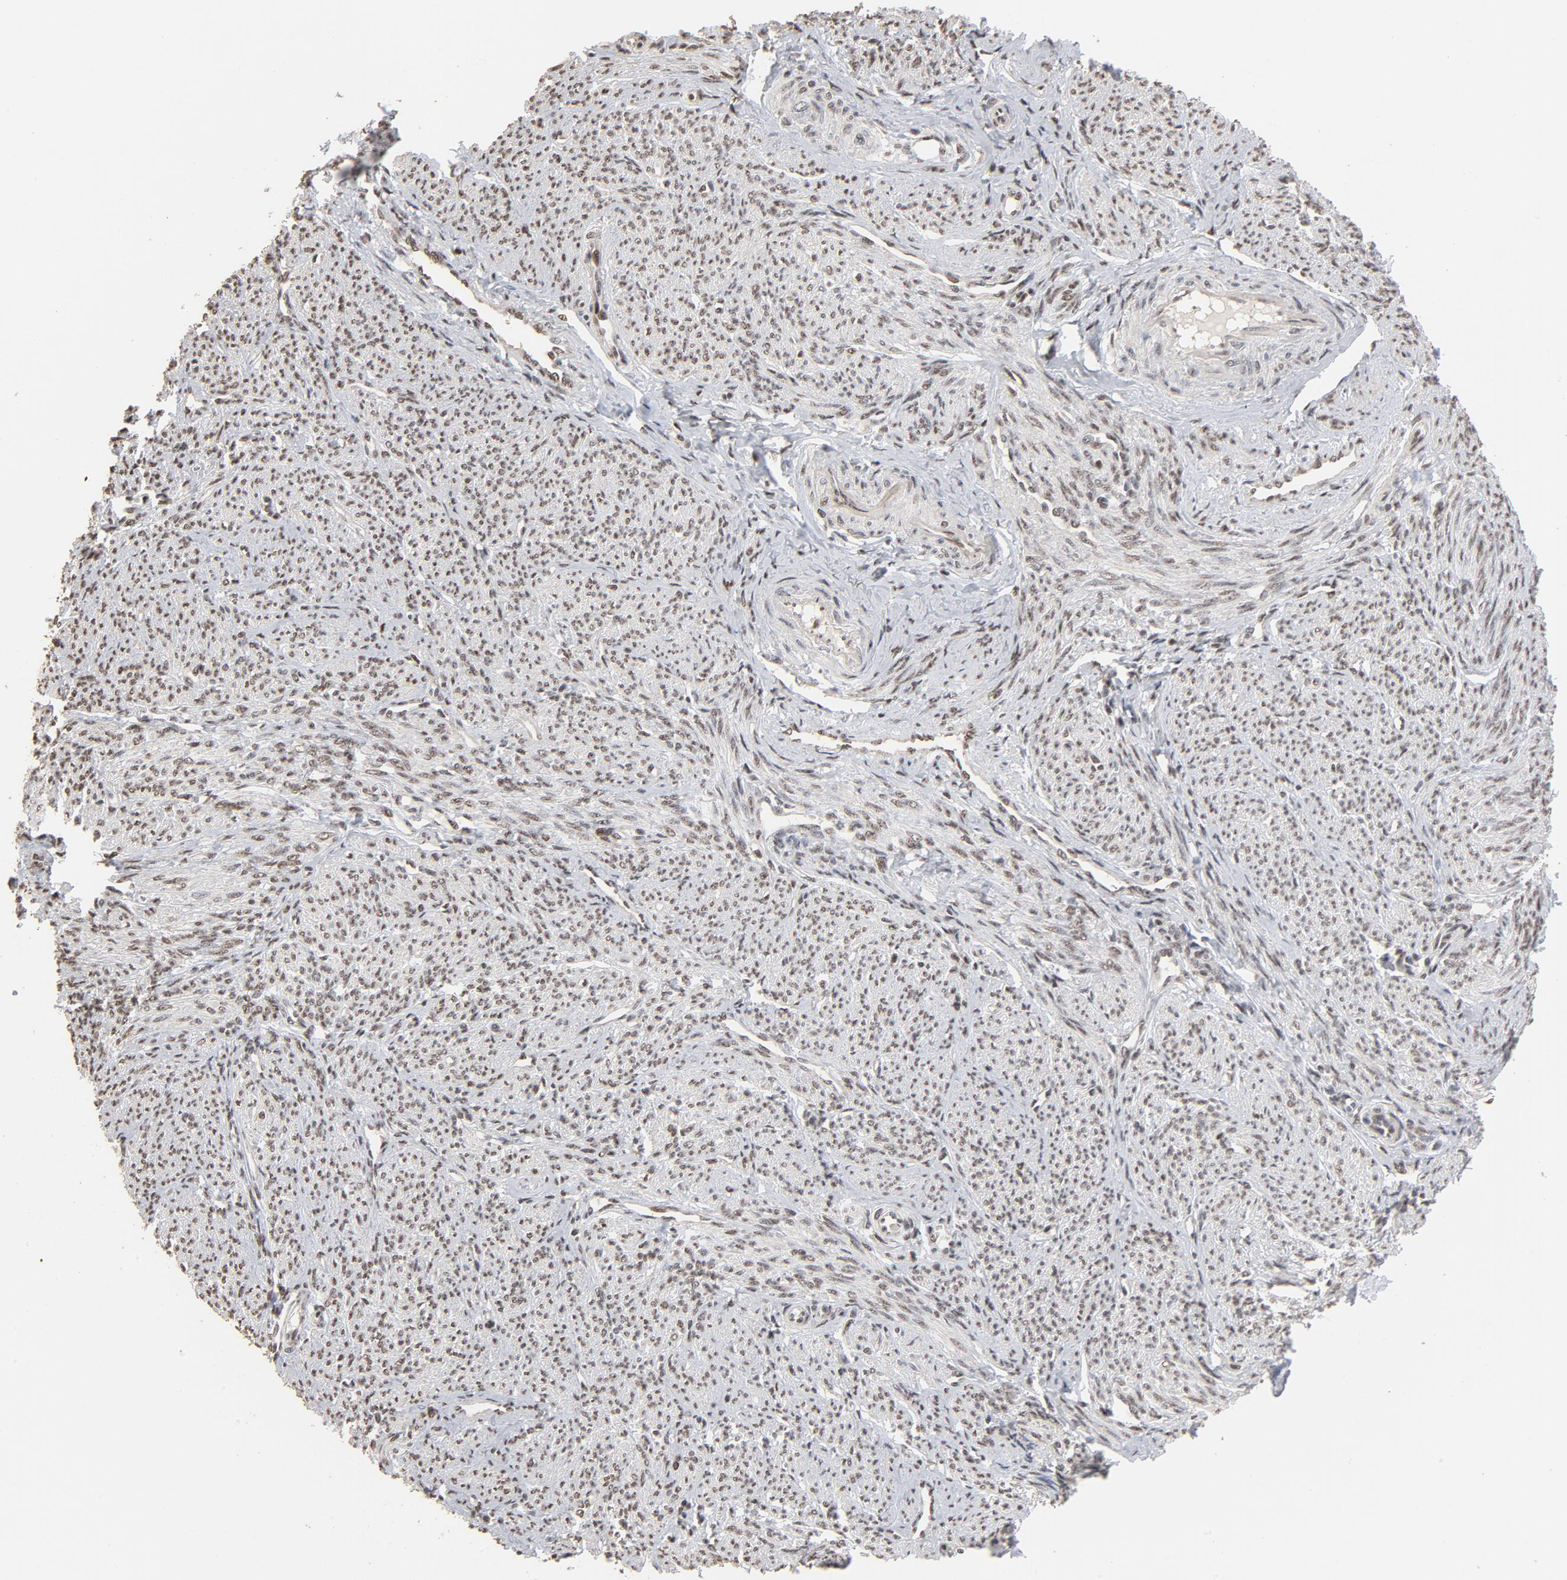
{"staining": {"intensity": "weak", "quantity": ">75%", "location": "nuclear"}, "tissue": "smooth muscle", "cell_type": "Smooth muscle cells", "image_type": "normal", "snomed": [{"axis": "morphology", "description": "Normal tissue, NOS"}, {"axis": "topography", "description": "Smooth muscle"}], "caption": "Normal smooth muscle reveals weak nuclear expression in about >75% of smooth muscle cells, visualized by immunohistochemistry.", "gene": "TP53RK", "patient": {"sex": "female", "age": 65}}